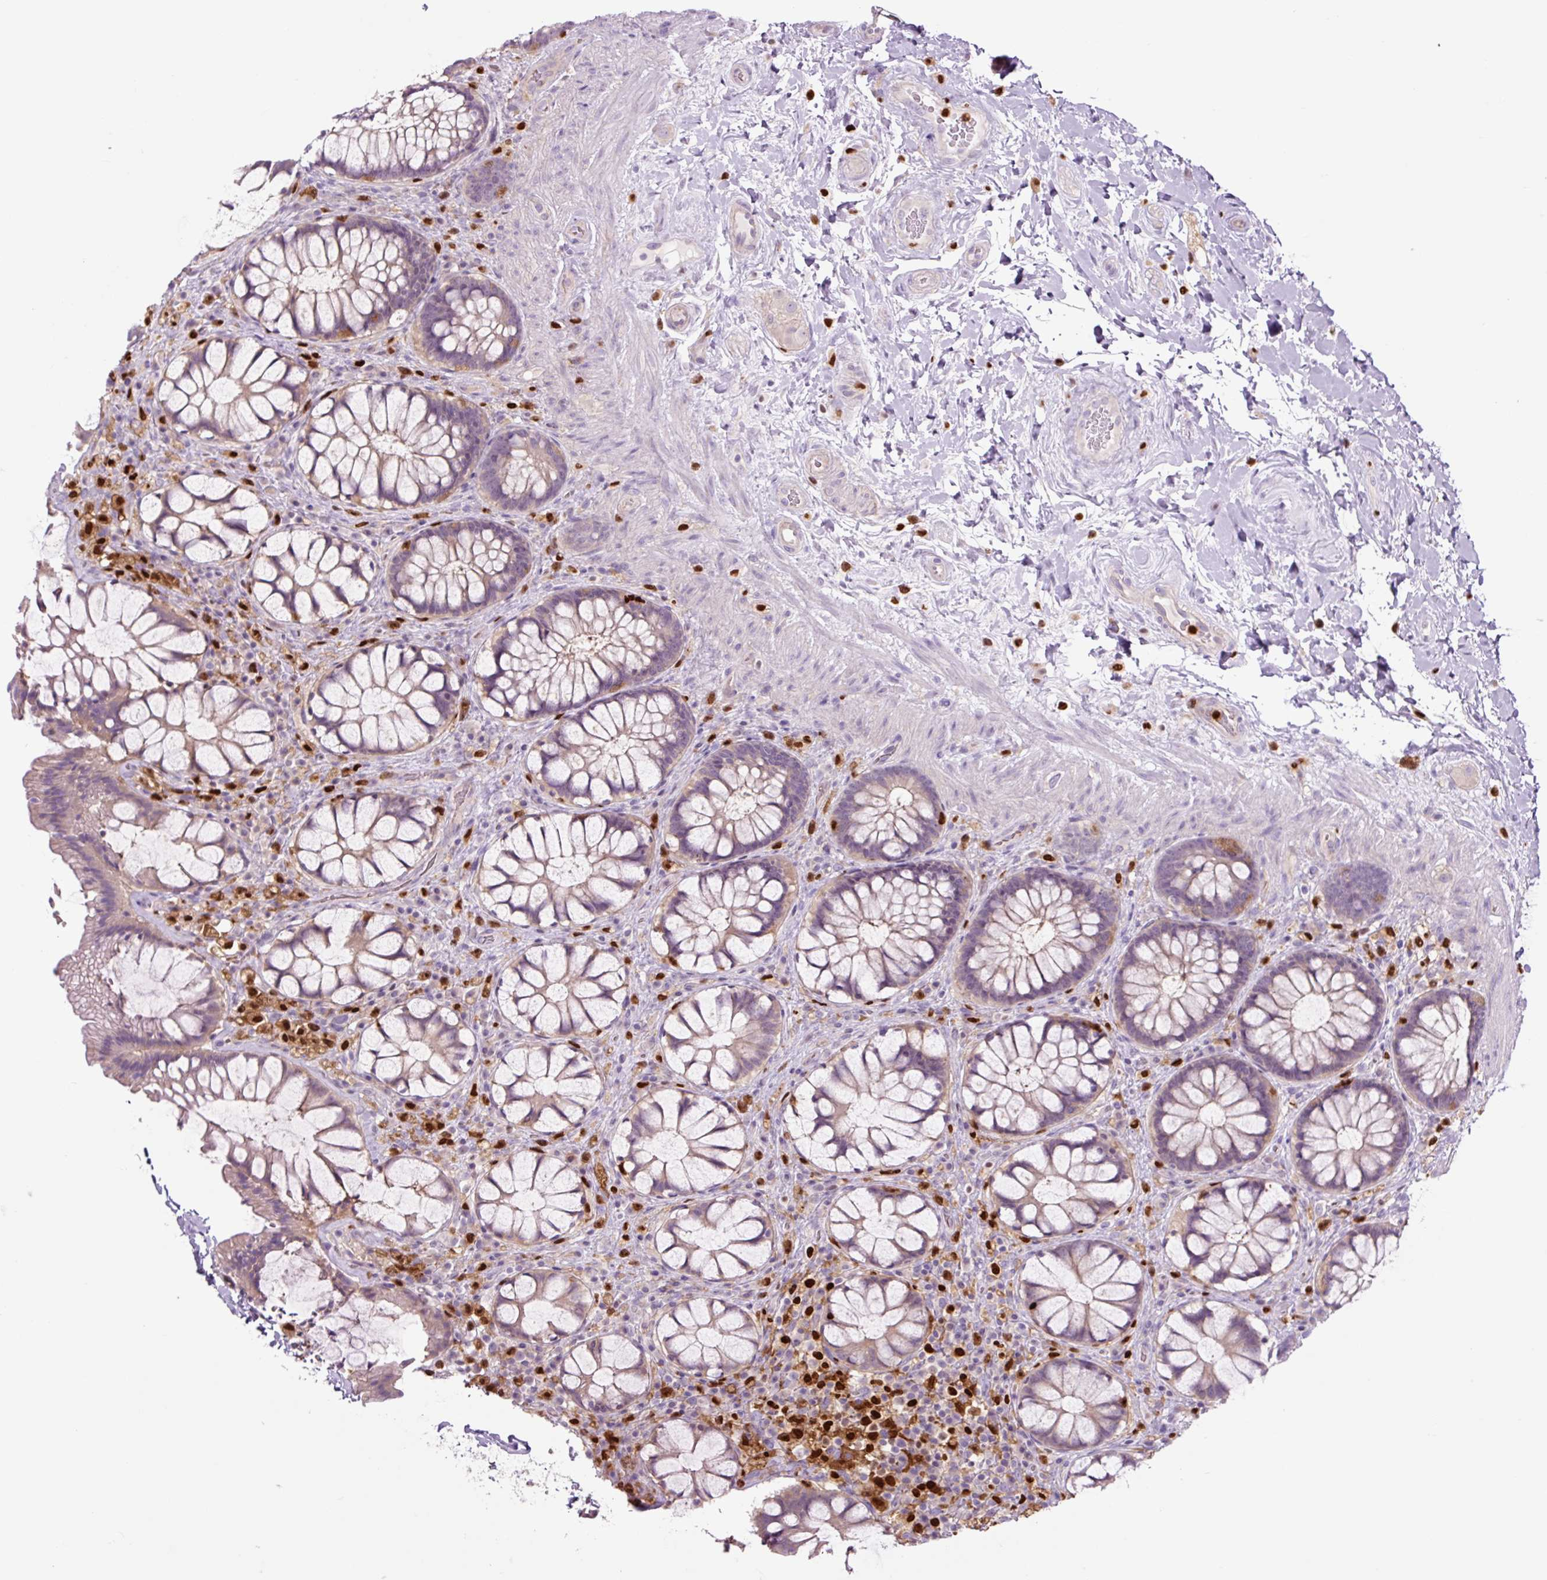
{"staining": {"intensity": "weak", "quantity": "25%-75%", "location": "cytoplasmic/membranous"}, "tissue": "rectum", "cell_type": "Glandular cells", "image_type": "normal", "snomed": [{"axis": "morphology", "description": "Normal tissue, NOS"}, {"axis": "topography", "description": "Rectum"}], "caption": "IHC of normal human rectum exhibits low levels of weak cytoplasmic/membranous positivity in approximately 25%-75% of glandular cells. (Brightfield microscopy of DAB IHC at high magnification).", "gene": "SPI1", "patient": {"sex": "female", "age": 58}}